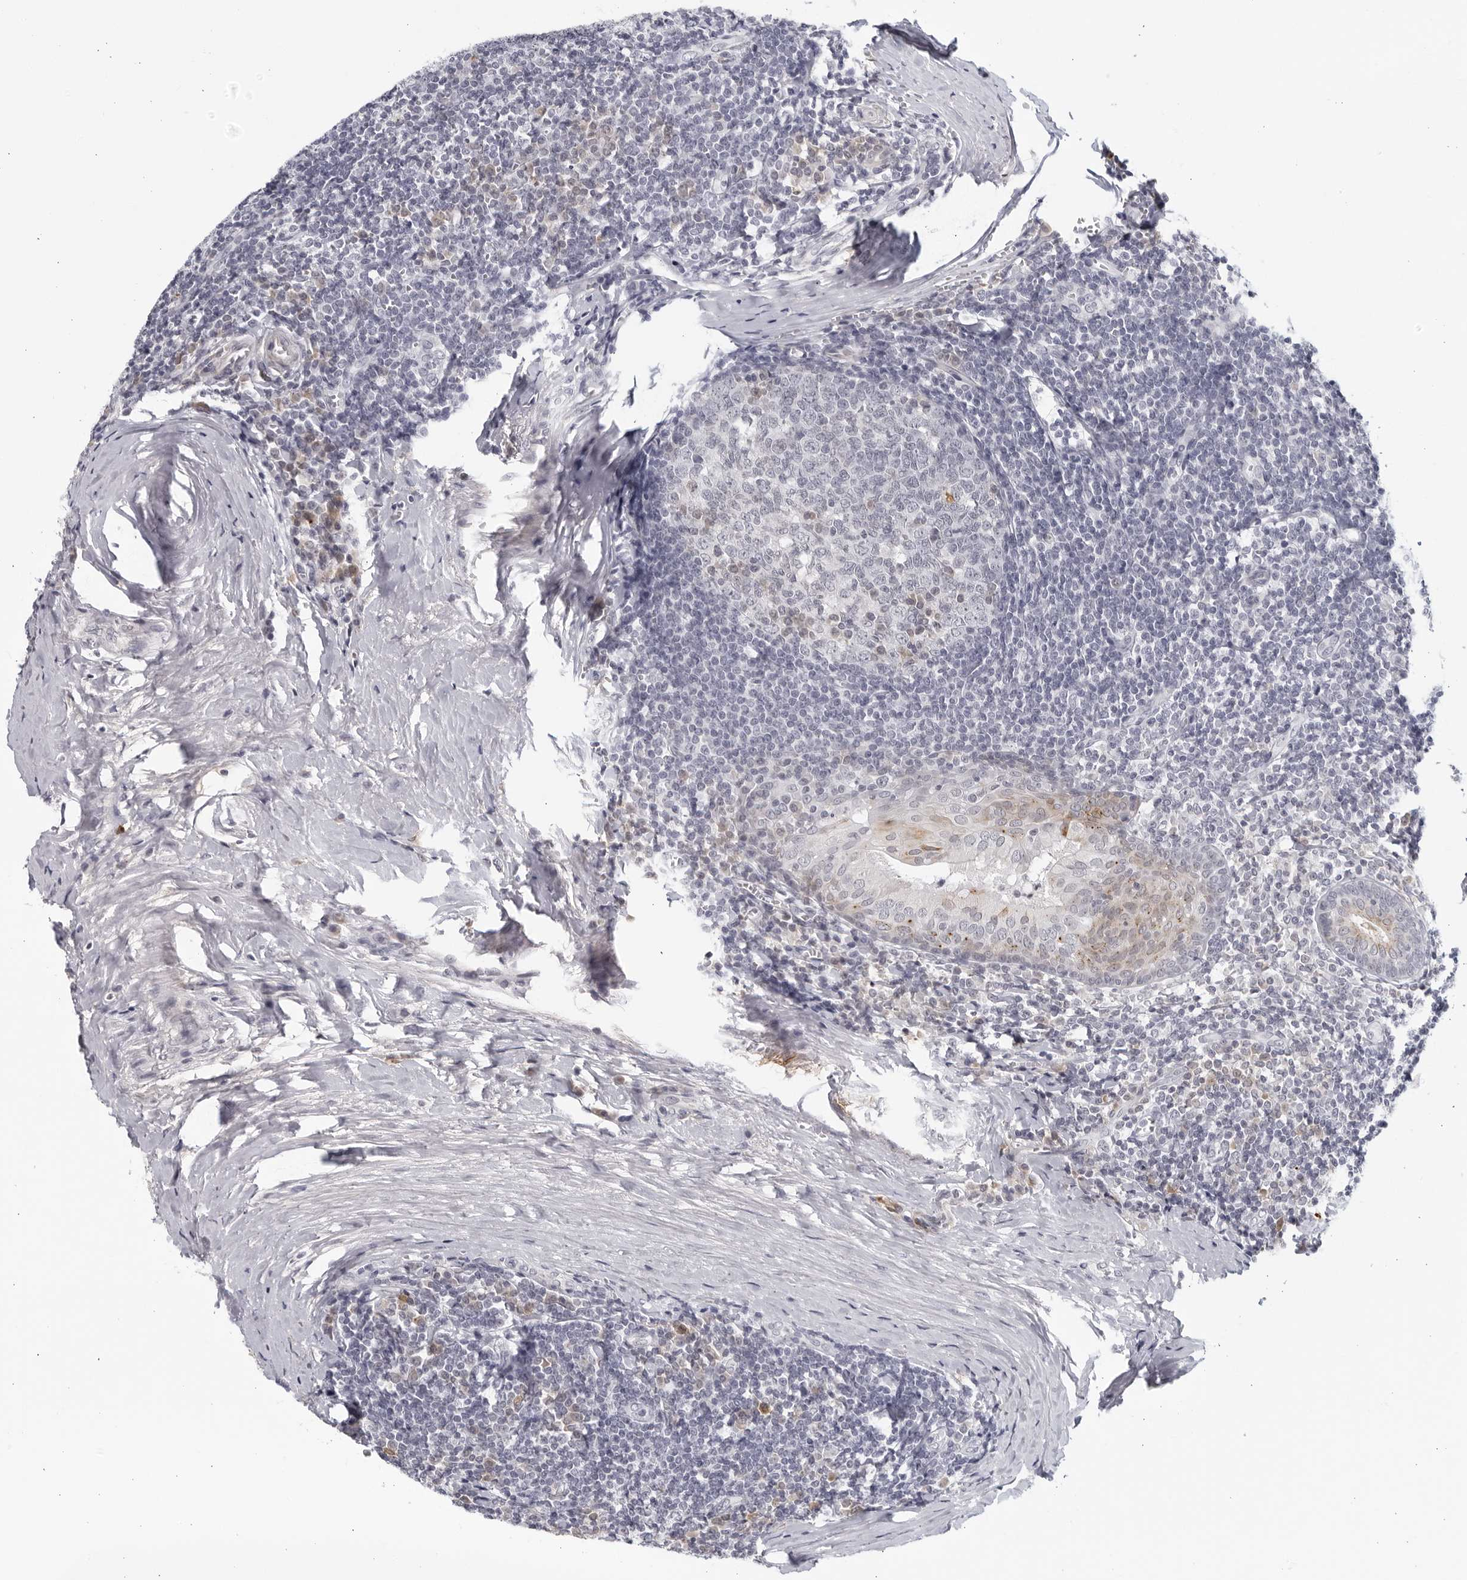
{"staining": {"intensity": "negative", "quantity": "none", "location": "none"}, "tissue": "tonsil", "cell_type": "Germinal center cells", "image_type": "normal", "snomed": [{"axis": "morphology", "description": "Normal tissue, NOS"}, {"axis": "topography", "description": "Tonsil"}], "caption": "Photomicrograph shows no protein expression in germinal center cells of benign tonsil.", "gene": "STRADB", "patient": {"sex": "male", "age": 27}}